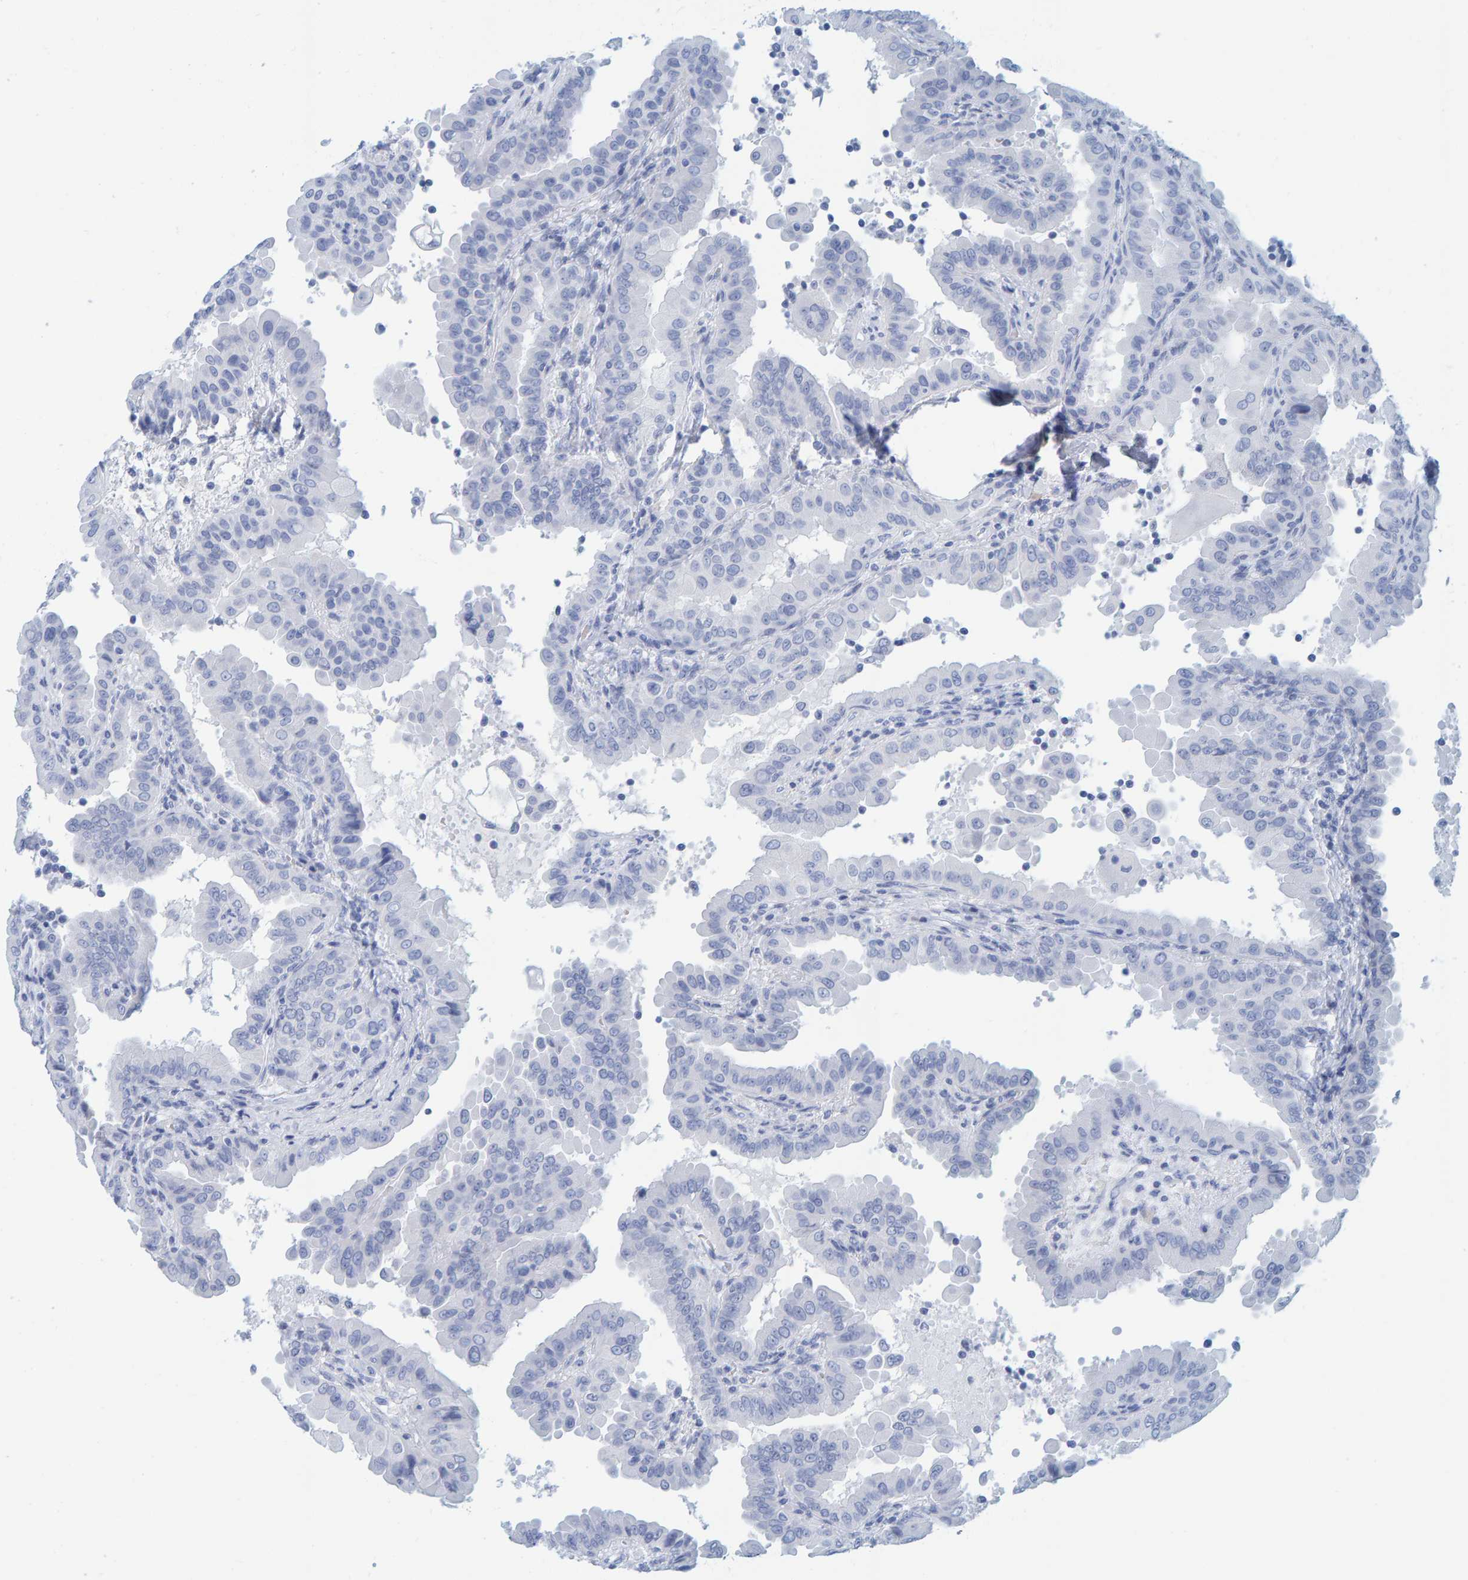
{"staining": {"intensity": "negative", "quantity": "none", "location": "none"}, "tissue": "thyroid cancer", "cell_type": "Tumor cells", "image_type": "cancer", "snomed": [{"axis": "morphology", "description": "Papillary adenocarcinoma, NOS"}, {"axis": "topography", "description": "Thyroid gland"}], "caption": "This photomicrograph is of thyroid cancer (papillary adenocarcinoma) stained with IHC to label a protein in brown with the nuclei are counter-stained blue. There is no expression in tumor cells. (Stains: DAB (3,3'-diaminobenzidine) immunohistochemistry with hematoxylin counter stain, Microscopy: brightfield microscopy at high magnification).", "gene": "SFTPC", "patient": {"sex": "male", "age": 33}}